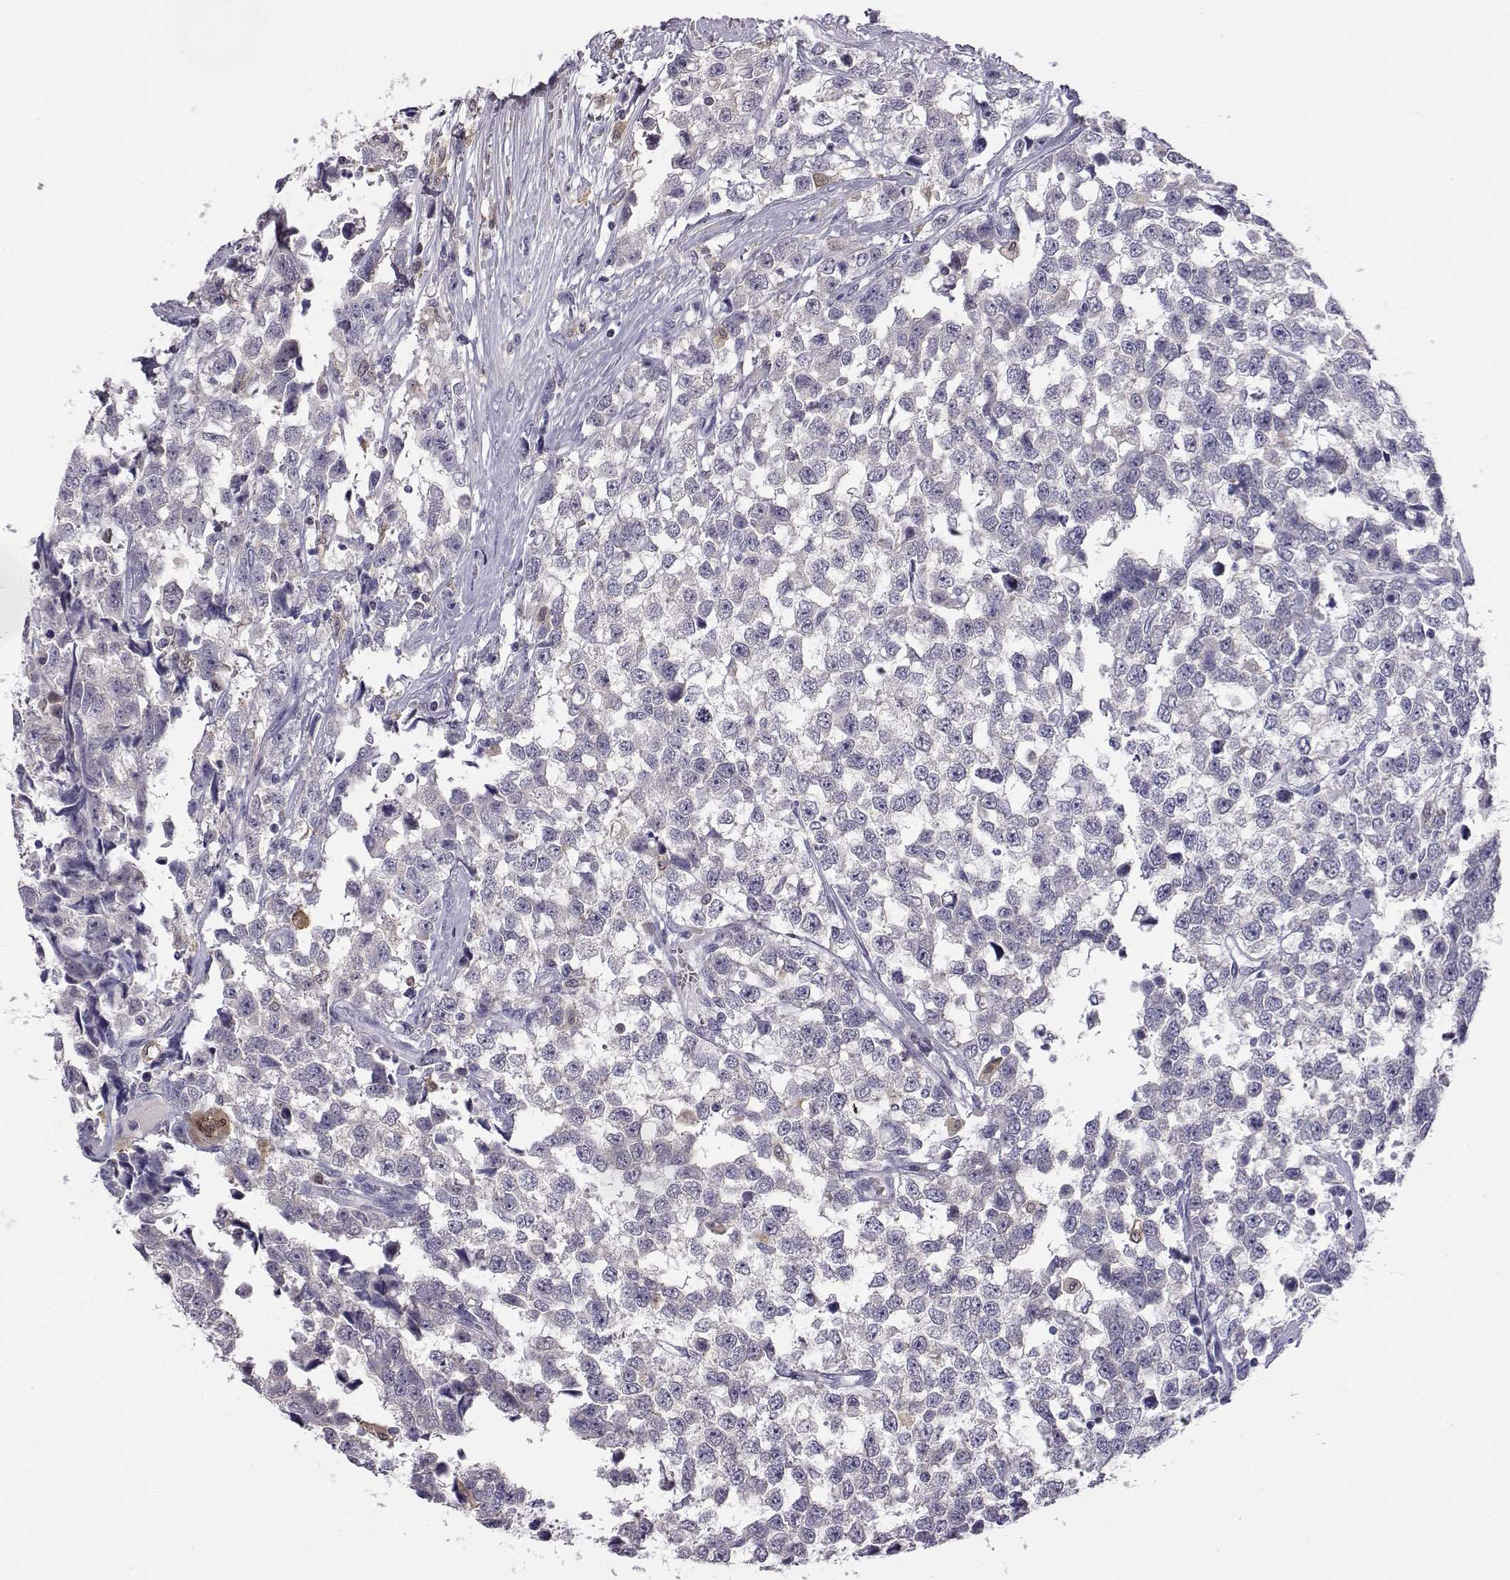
{"staining": {"intensity": "negative", "quantity": "none", "location": "none"}, "tissue": "testis cancer", "cell_type": "Tumor cells", "image_type": "cancer", "snomed": [{"axis": "morphology", "description": "Seminoma, NOS"}, {"axis": "topography", "description": "Testis"}], "caption": "A high-resolution histopathology image shows immunohistochemistry (IHC) staining of testis cancer (seminoma), which reveals no significant expression in tumor cells.", "gene": "AKR1B1", "patient": {"sex": "male", "age": 34}}